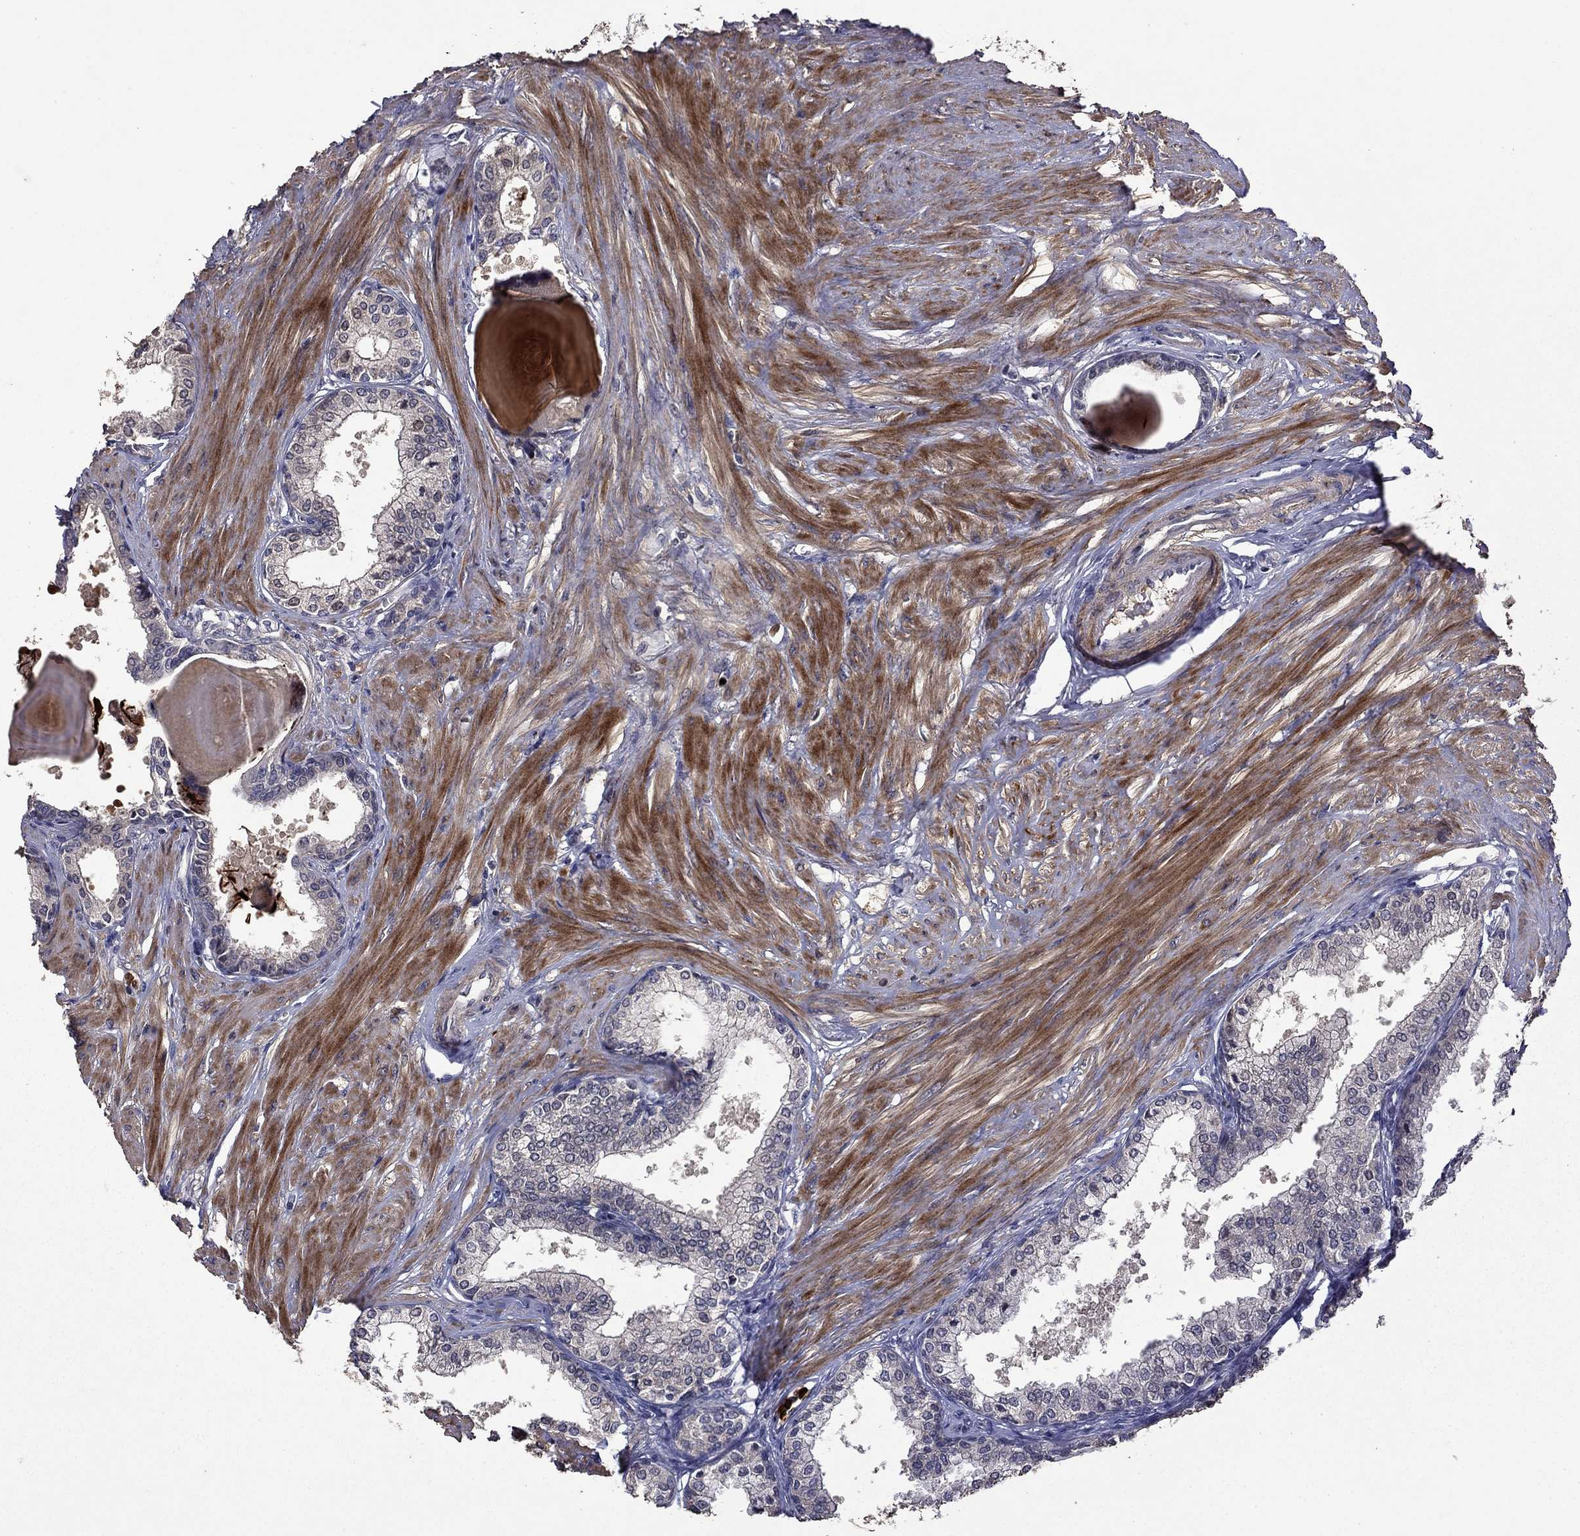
{"staining": {"intensity": "negative", "quantity": "none", "location": "none"}, "tissue": "prostate", "cell_type": "Glandular cells", "image_type": "normal", "snomed": [{"axis": "morphology", "description": "Normal tissue, NOS"}, {"axis": "topography", "description": "Prostate"}], "caption": "Glandular cells show no significant protein positivity in benign prostate.", "gene": "SATB1", "patient": {"sex": "male", "age": 63}}